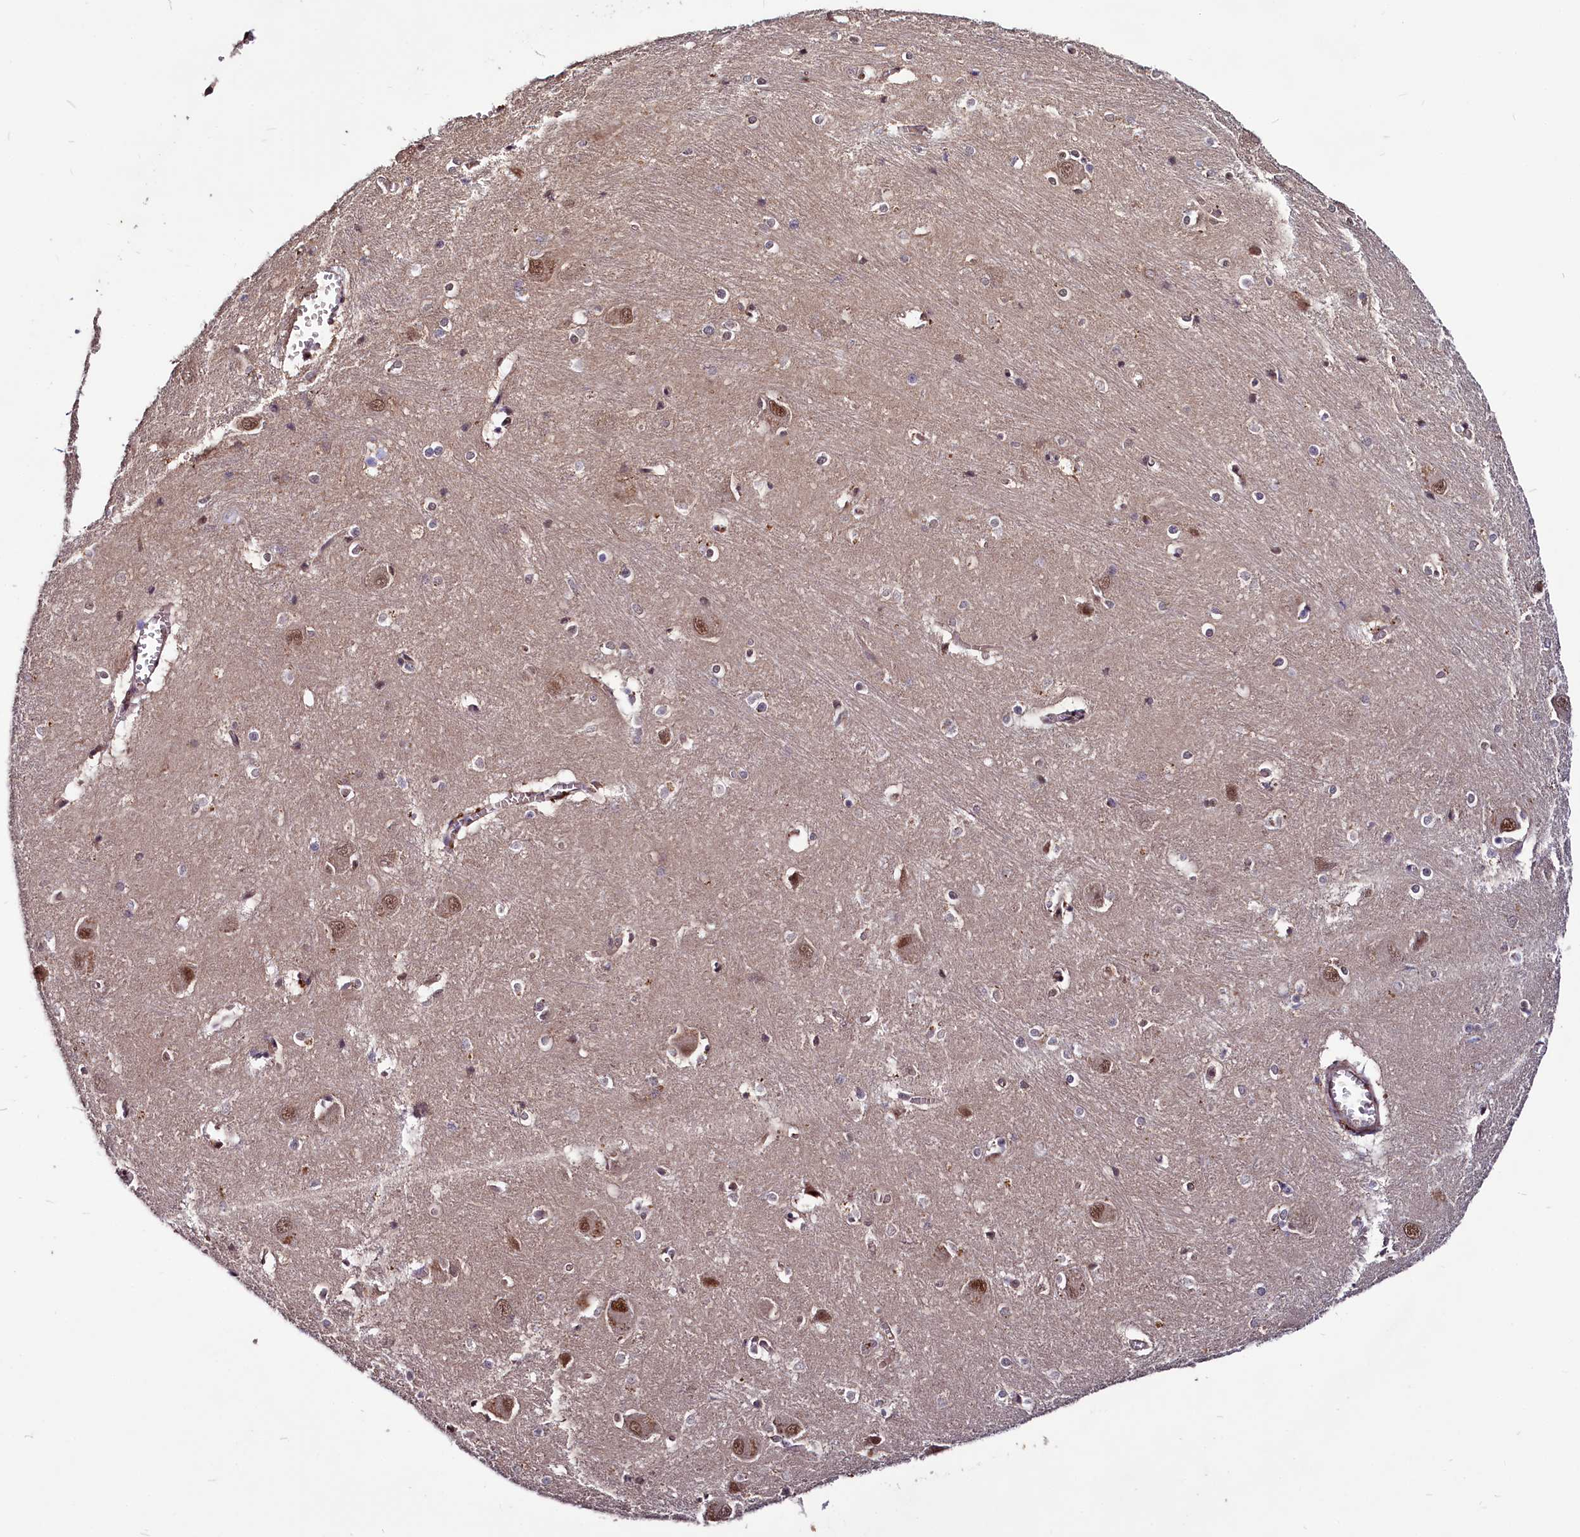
{"staining": {"intensity": "moderate", "quantity": "<25%", "location": "nuclear"}, "tissue": "caudate", "cell_type": "Glial cells", "image_type": "normal", "snomed": [{"axis": "morphology", "description": "Normal tissue, NOS"}, {"axis": "topography", "description": "Lateral ventricle wall"}], "caption": "Immunohistochemistry (IHC) micrograph of benign caudate stained for a protein (brown), which exhibits low levels of moderate nuclear expression in about <25% of glial cells.", "gene": "UBE3A", "patient": {"sex": "male", "age": 37}}